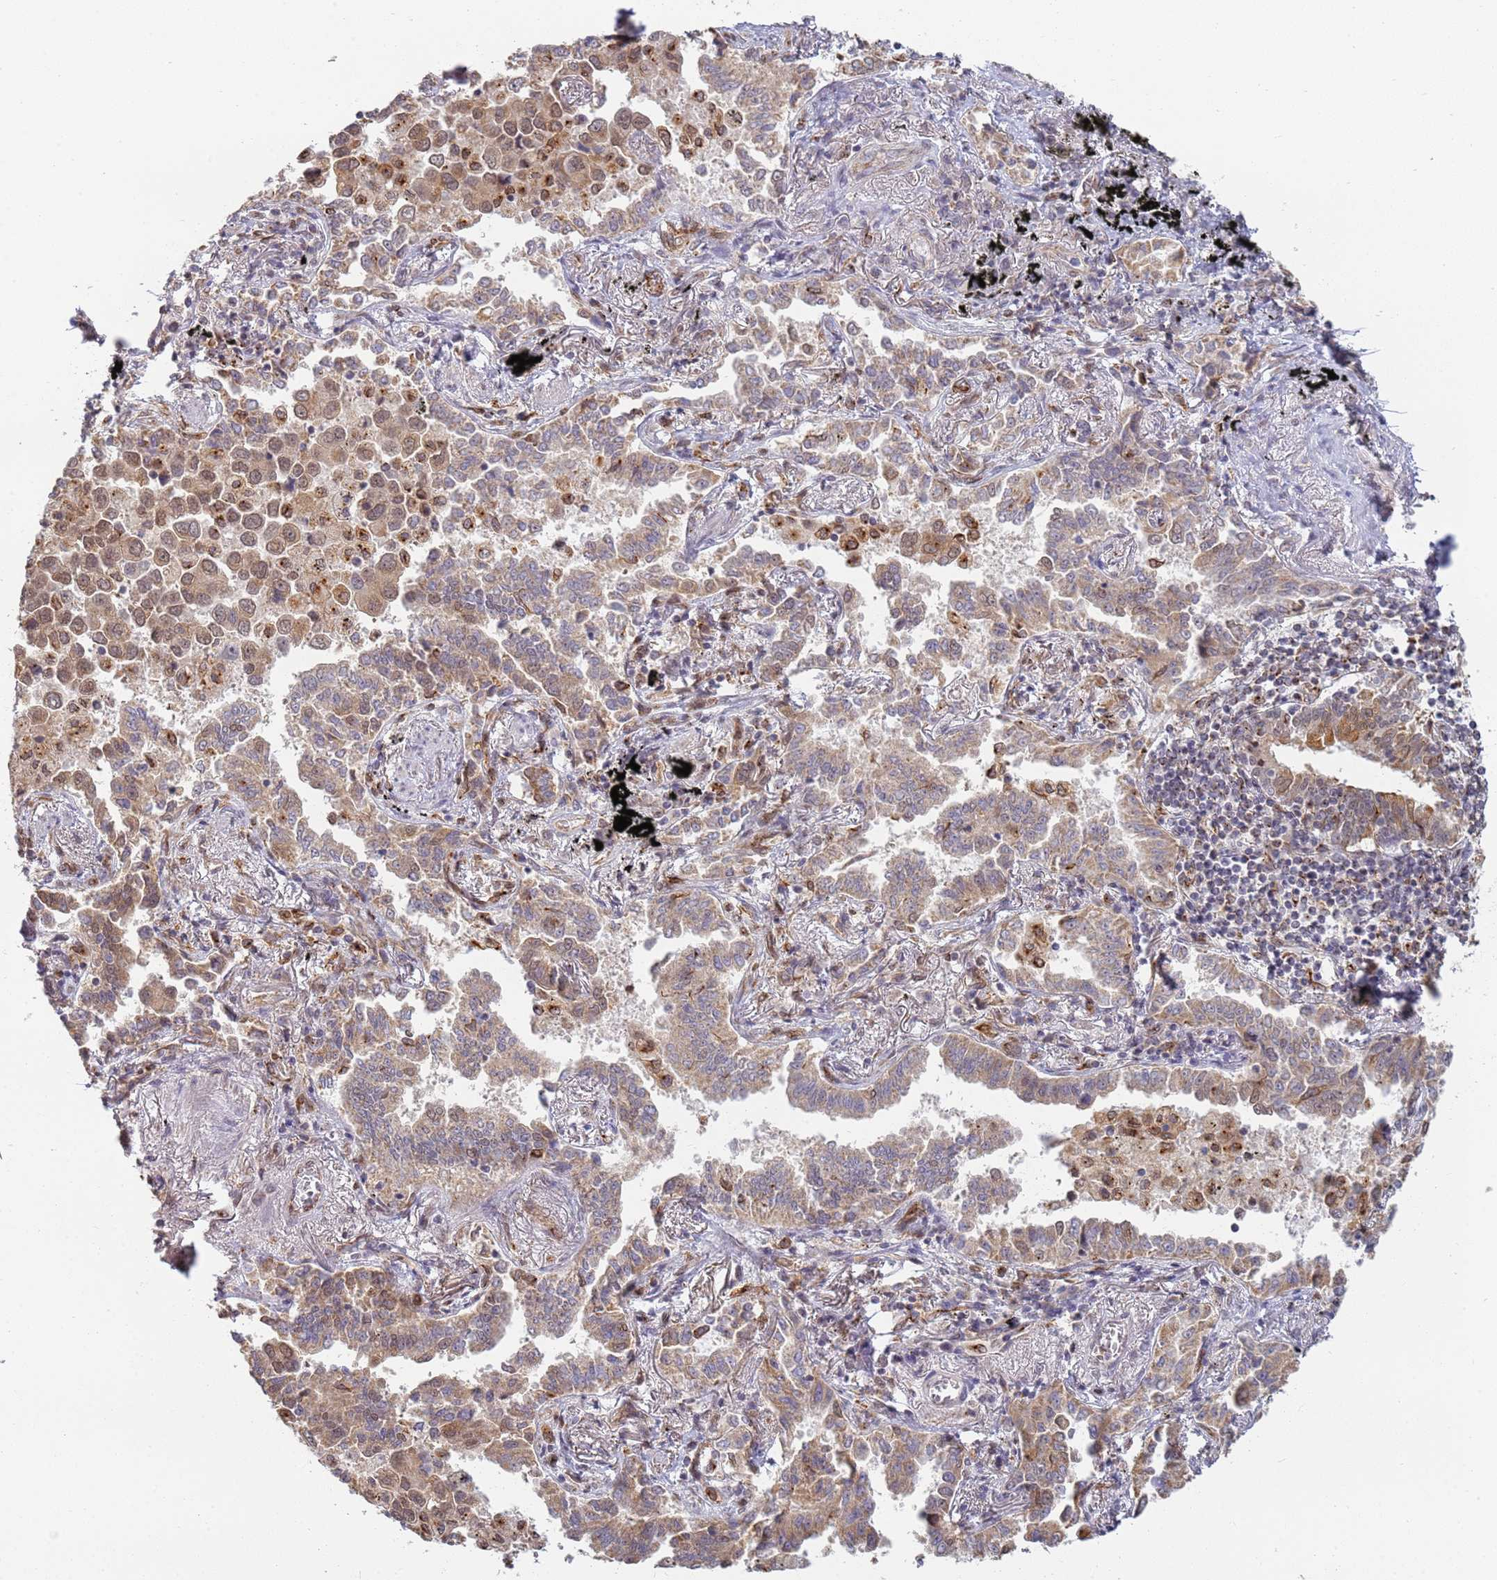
{"staining": {"intensity": "weak", "quantity": "25%-75%", "location": "cytoplasmic/membranous,nuclear"}, "tissue": "lung cancer", "cell_type": "Tumor cells", "image_type": "cancer", "snomed": [{"axis": "morphology", "description": "Adenocarcinoma, NOS"}, {"axis": "topography", "description": "Lung"}], "caption": "Immunohistochemistry (DAB) staining of lung cancer (adenocarcinoma) reveals weak cytoplasmic/membranous and nuclear protein staining in about 25%-75% of tumor cells. Nuclei are stained in blue.", "gene": "CEP170", "patient": {"sex": "male", "age": 67}}